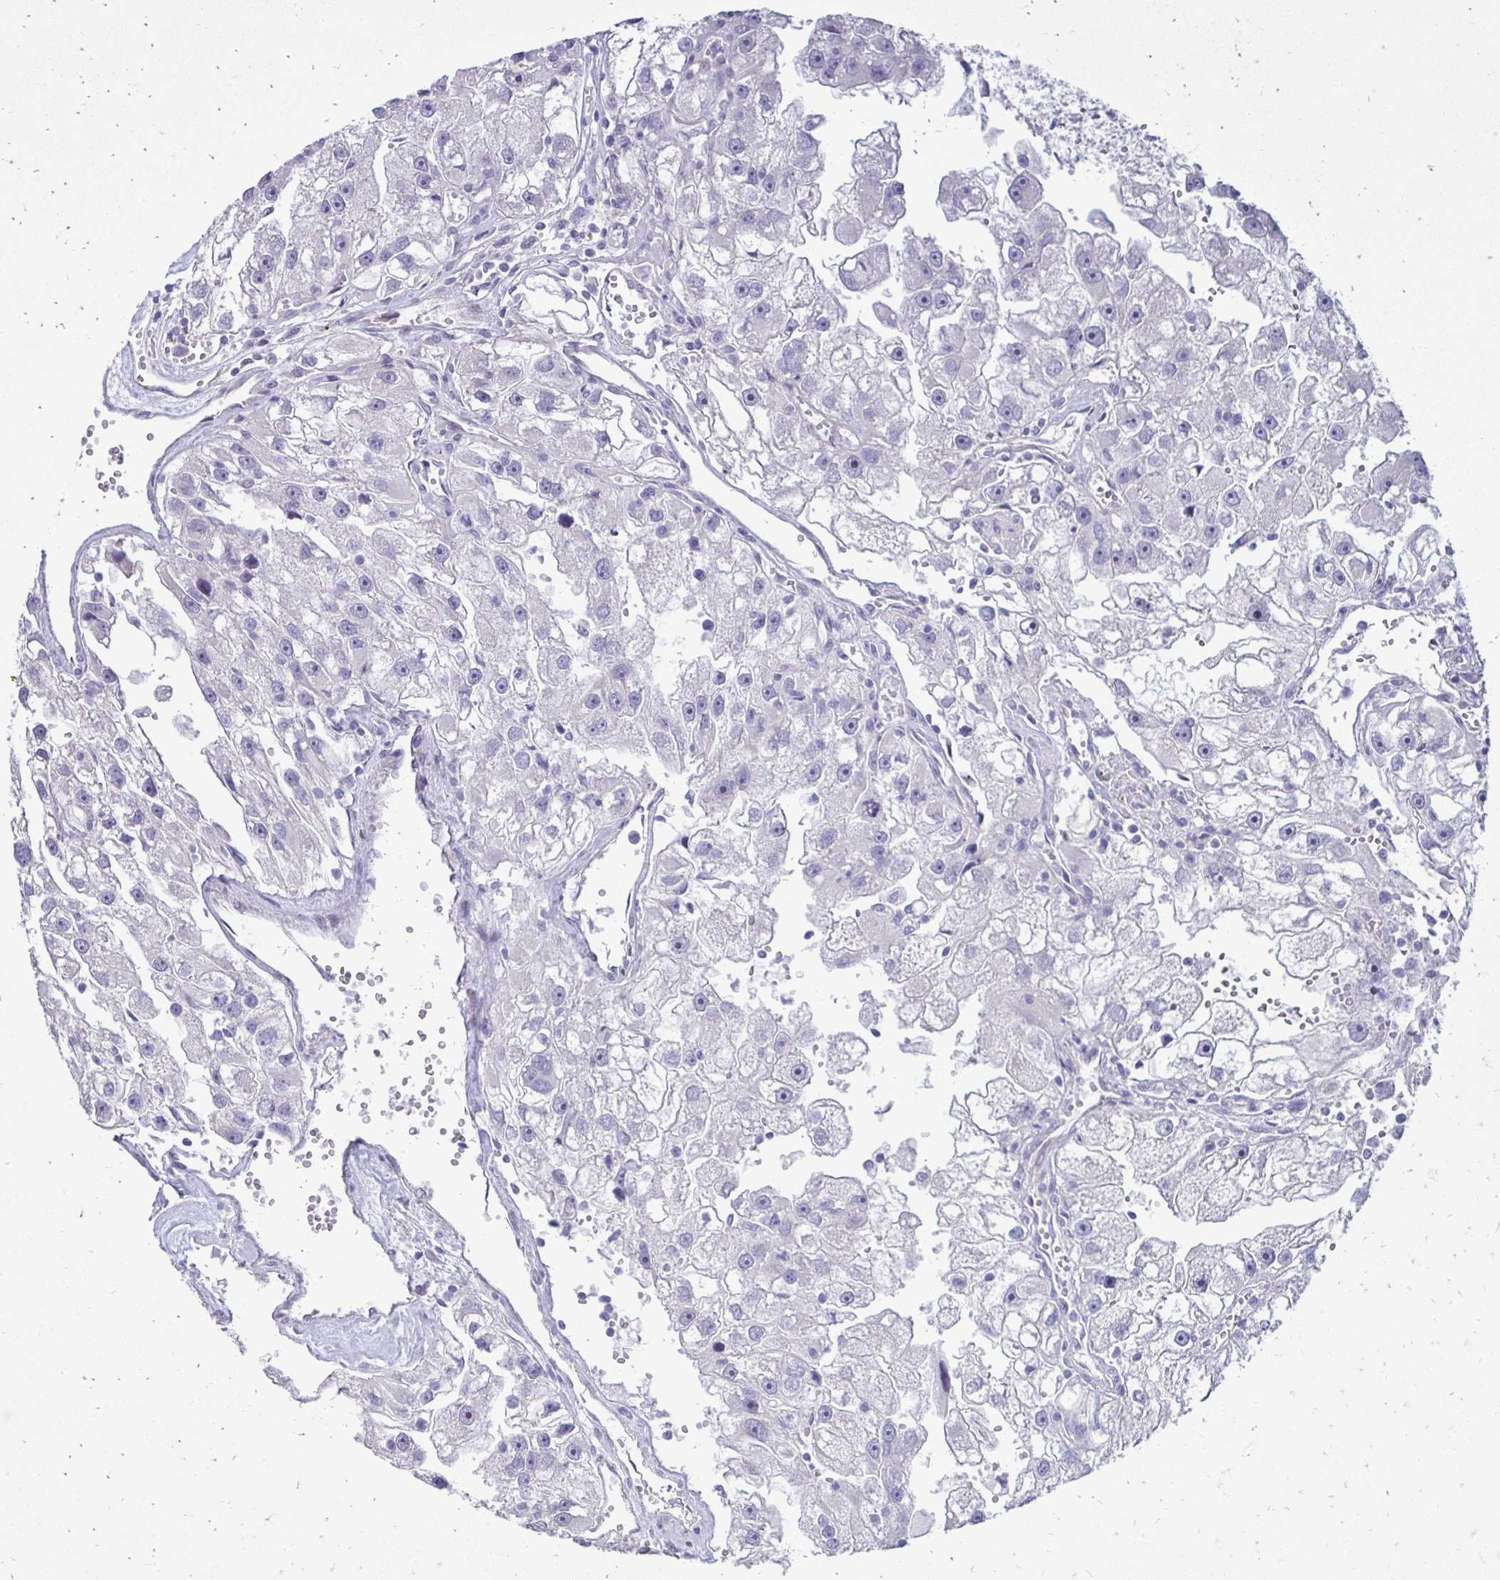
{"staining": {"intensity": "negative", "quantity": "none", "location": "none"}, "tissue": "renal cancer", "cell_type": "Tumor cells", "image_type": "cancer", "snomed": [{"axis": "morphology", "description": "Adenocarcinoma, NOS"}, {"axis": "topography", "description": "Kidney"}], "caption": "Immunohistochemical staining of renal cancer (adenocarcinoma) displays no significant positivity in tumor cells. (Stains: DAB immunohistochemistry with hematoxylin counter stain, Microscopy: brightfield microscopy at high magnification).", "gene": "GAS2", "patient": {"sex": "male", "age": 63}}